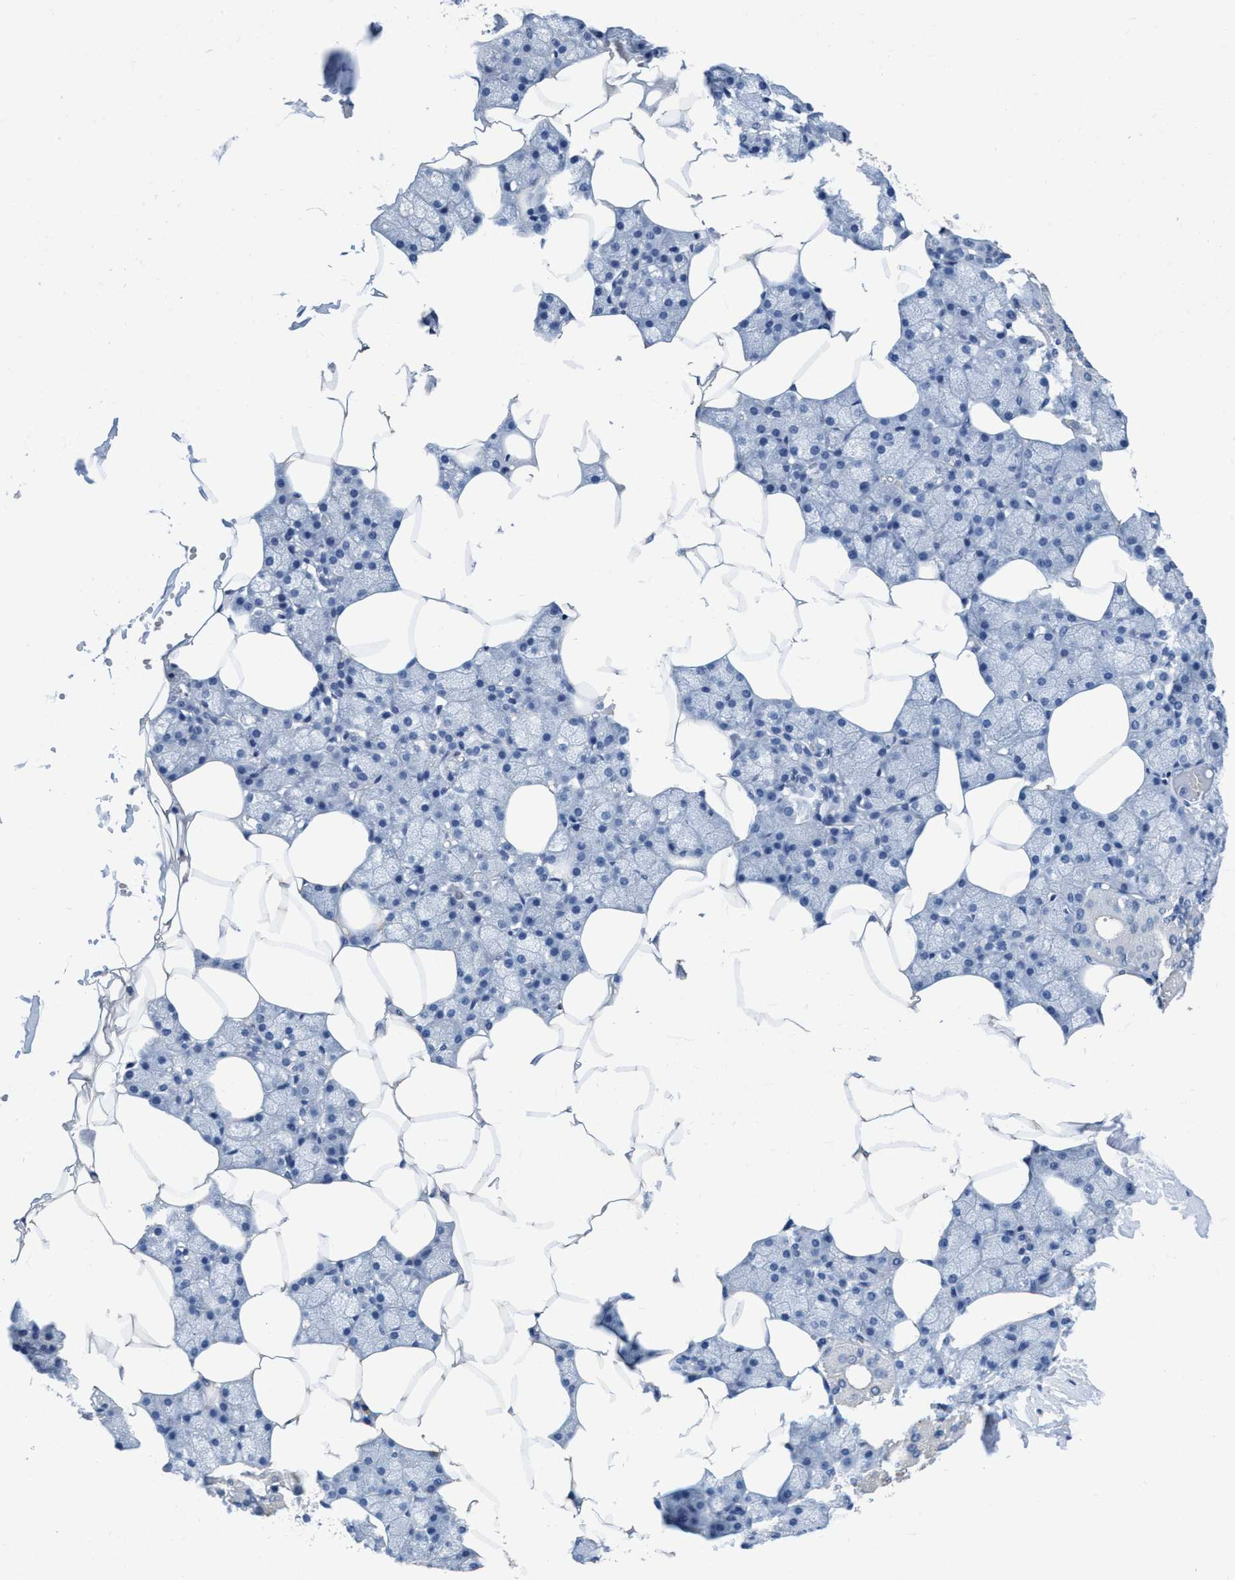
{"staining": {"intensity": "negative", "quantity": "none", "location": "none"}, "tissue": "salivary gland", "cell_type": "Glandular cells", "image_type": "normal", "snomed": [{"axis": "morphology", "description": "Normal tissue, NOS"}, {"axis": "topography", "description": "Salivary gland"}], "caption": "Immunohistochemistry (IHC) of unremarkable salivary gland shows no expression in glandular cells. (DAB immunohistochemistry (IHC), high magnification).", "gene": "DNAI1", "patient": {"sex": "male", "age": 62}}